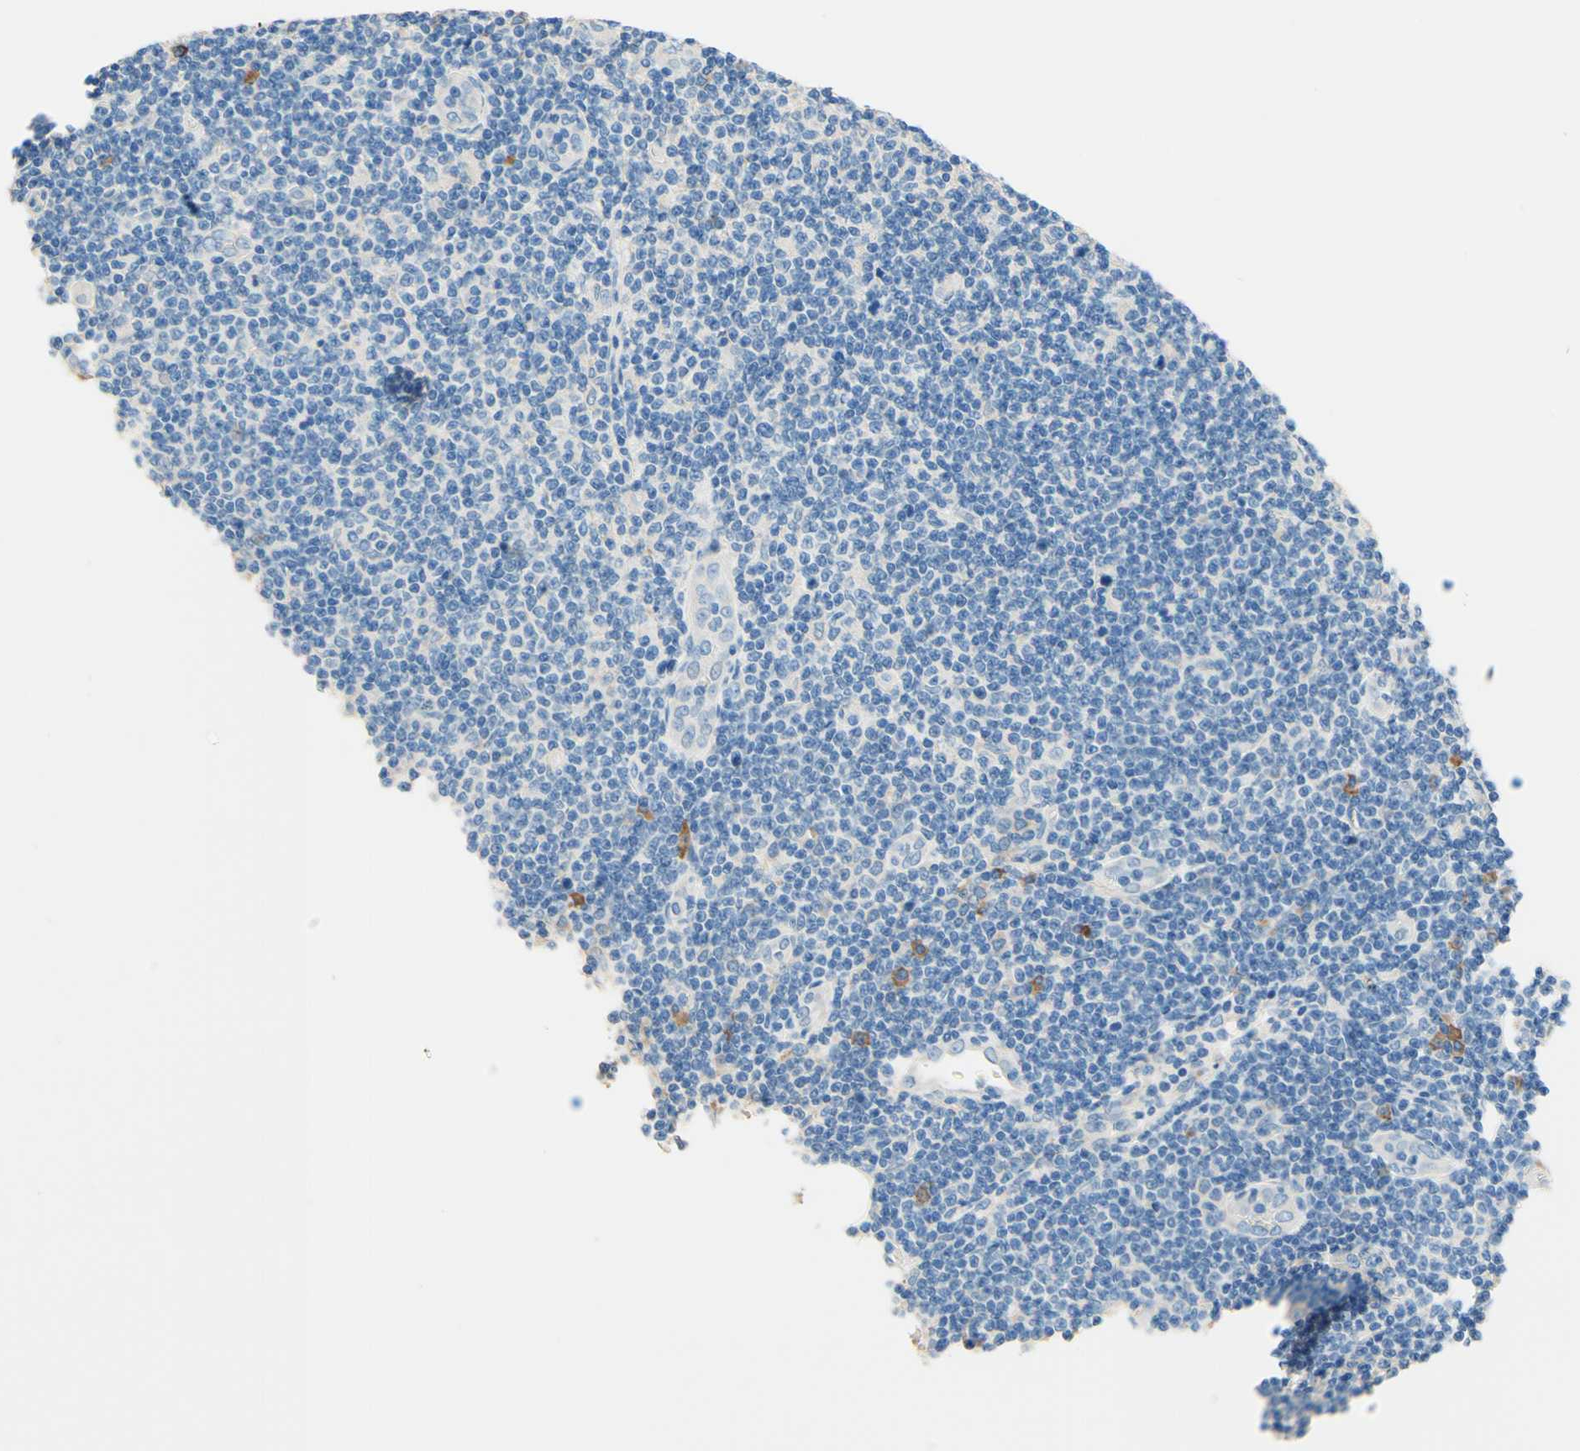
{"staining": {"intensity": "negative", "quantity": "none", "location": "none"}, "tissue": "lymphoma", "cell_type": "Tumor cells", "image_type": "cancer", "snomed": [{"axis": "morphology", "description": "Malignant lymphoma, non-Hodgkin's type, Low grade"}, {"axis": "topography", "description": "Lymph node"}], "caption": "DAB (3,3'-diaminobenzidine) immunohistochemical staining of malignant lymphoma, non-Hodgkin's type (low-grade) demonstrates no significant positivity in tumor cells.", "gene": "PASD1", "patient": {"sex": "male", "age": 83}}